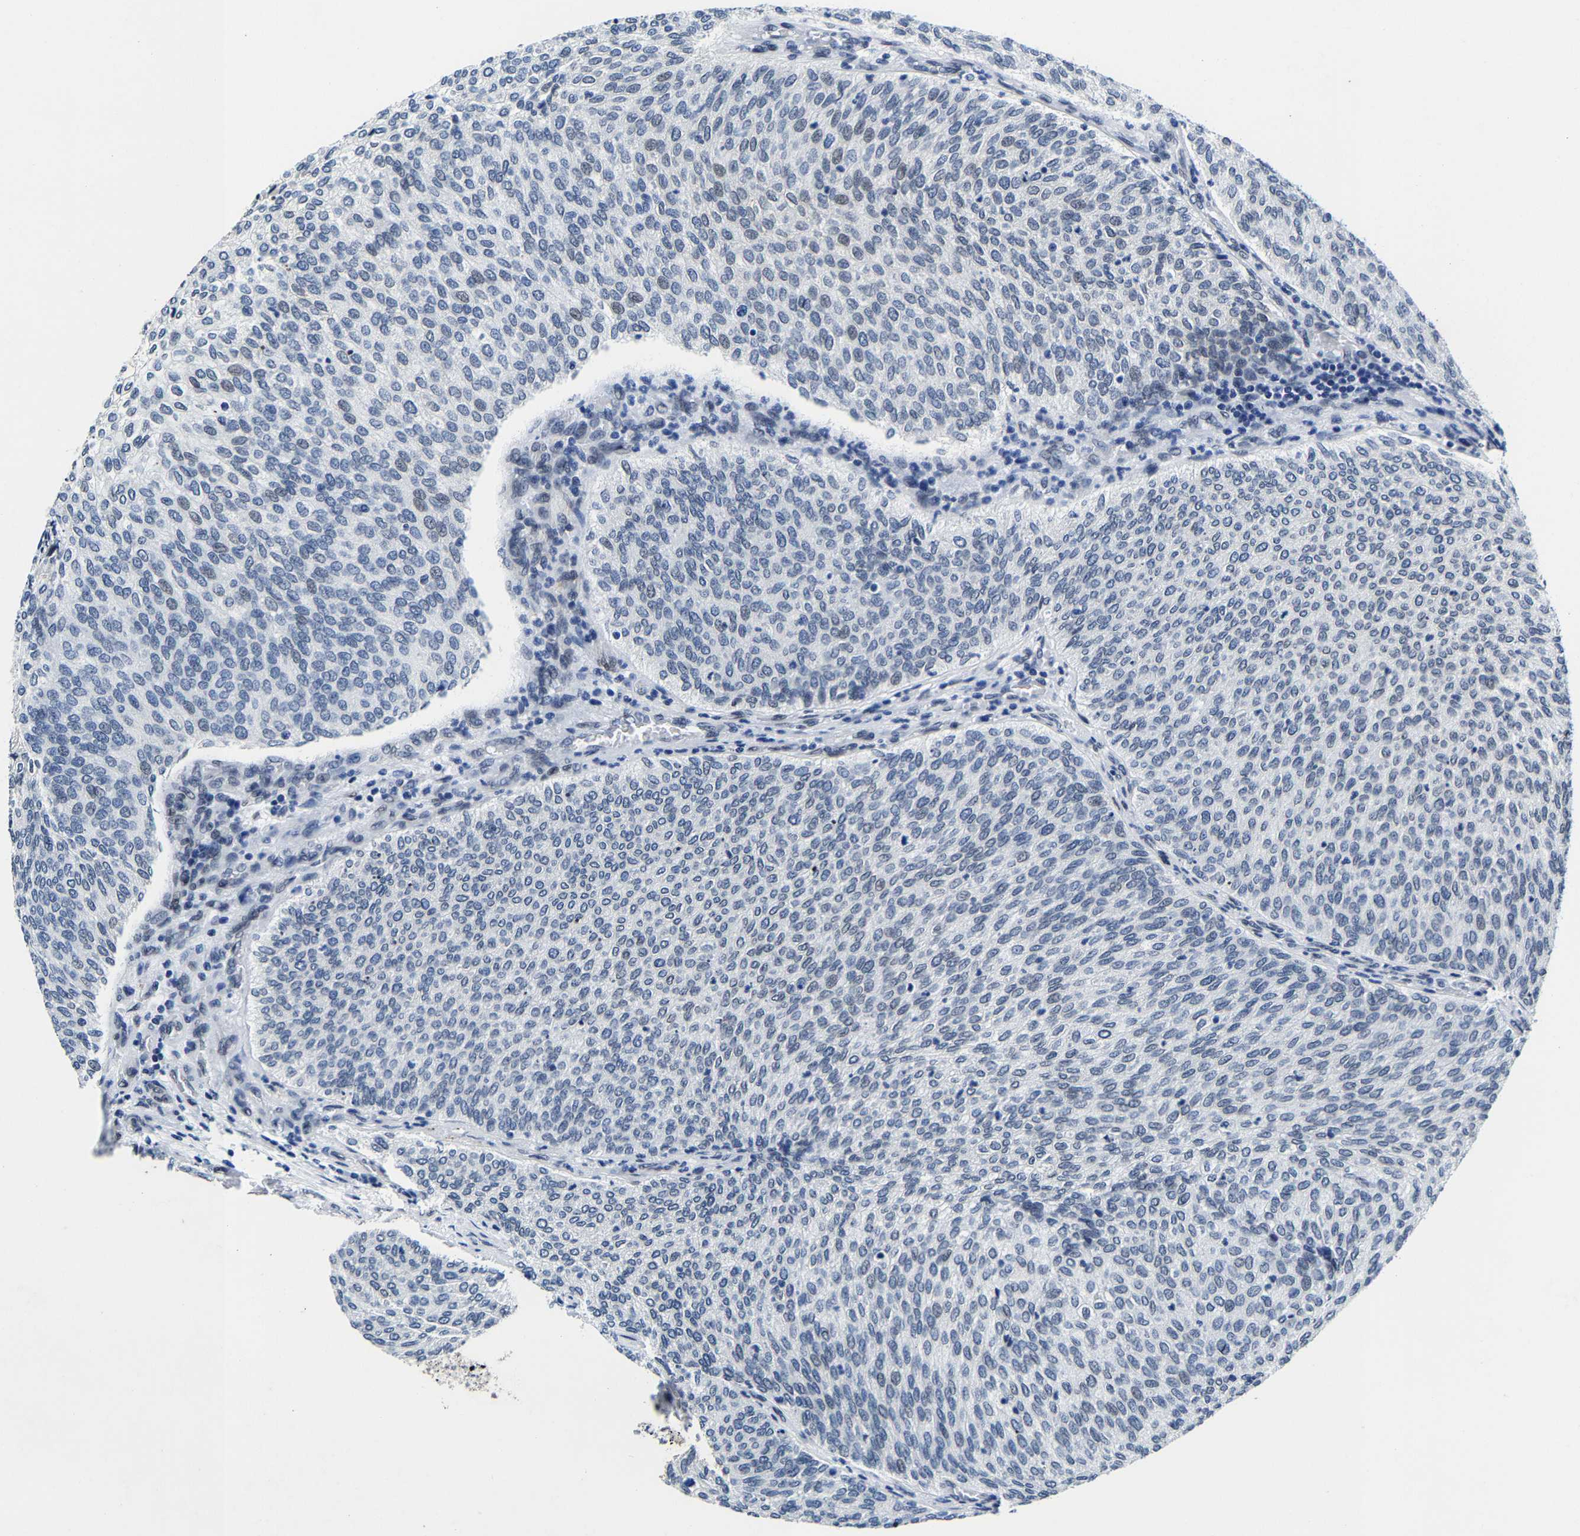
{"staining": {"intensity": "negative", "quantity": "none", "location": "none"}, "tissue": "urothelial cancer", "cell_type": "Tumor cells", "image_type": "cancer", "snomed": [{"axis": "morphology", "description": "Urothelial carcinoma, Low grade"}, {"axis": "topography", "description": "Urinary bladder"}], "caption": "Immunohistochemistry (IHC) of urothelial cancer demonstrates no positivity in tumor cells.", "gene": "UBN2", "patient": {"sex": "female", "age": 79}}